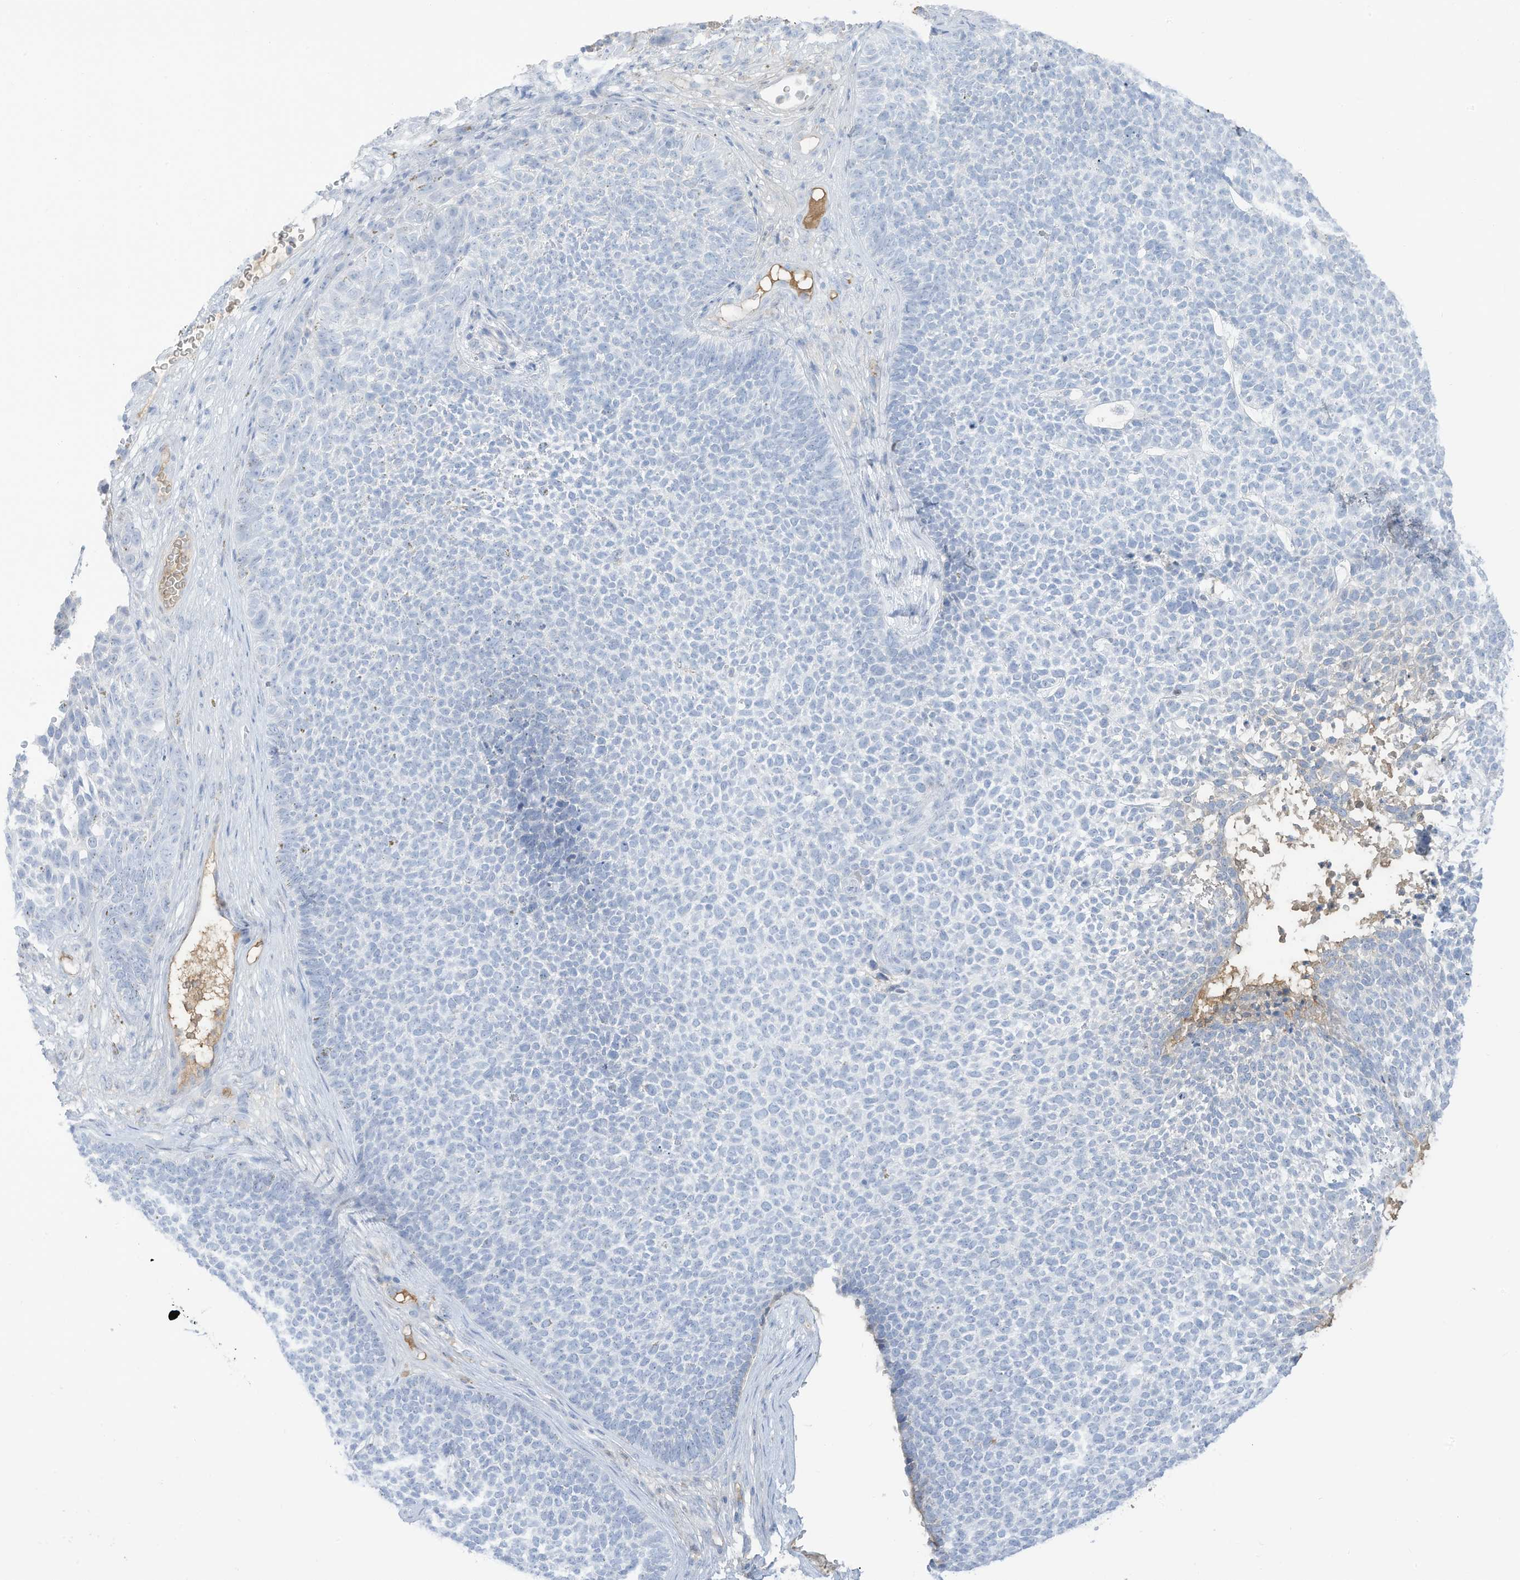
{"staining": {"intensity": "negative", "quantity": "none", "location": "none"}, "tissue": "skin cancer", "cell_type": "Tumor cells", "image_type": "cancer", "snomed": [{"axis": "morphology", "description": "Basal cell carcinoma"}, {"axis": "topography", "description": "Skin"}], "caption": "The micrograph displays no significant staining in tumor cells of skin cancer.", "gene": "HSD17B13", "patient": {"sex": "female", "age": 84}}